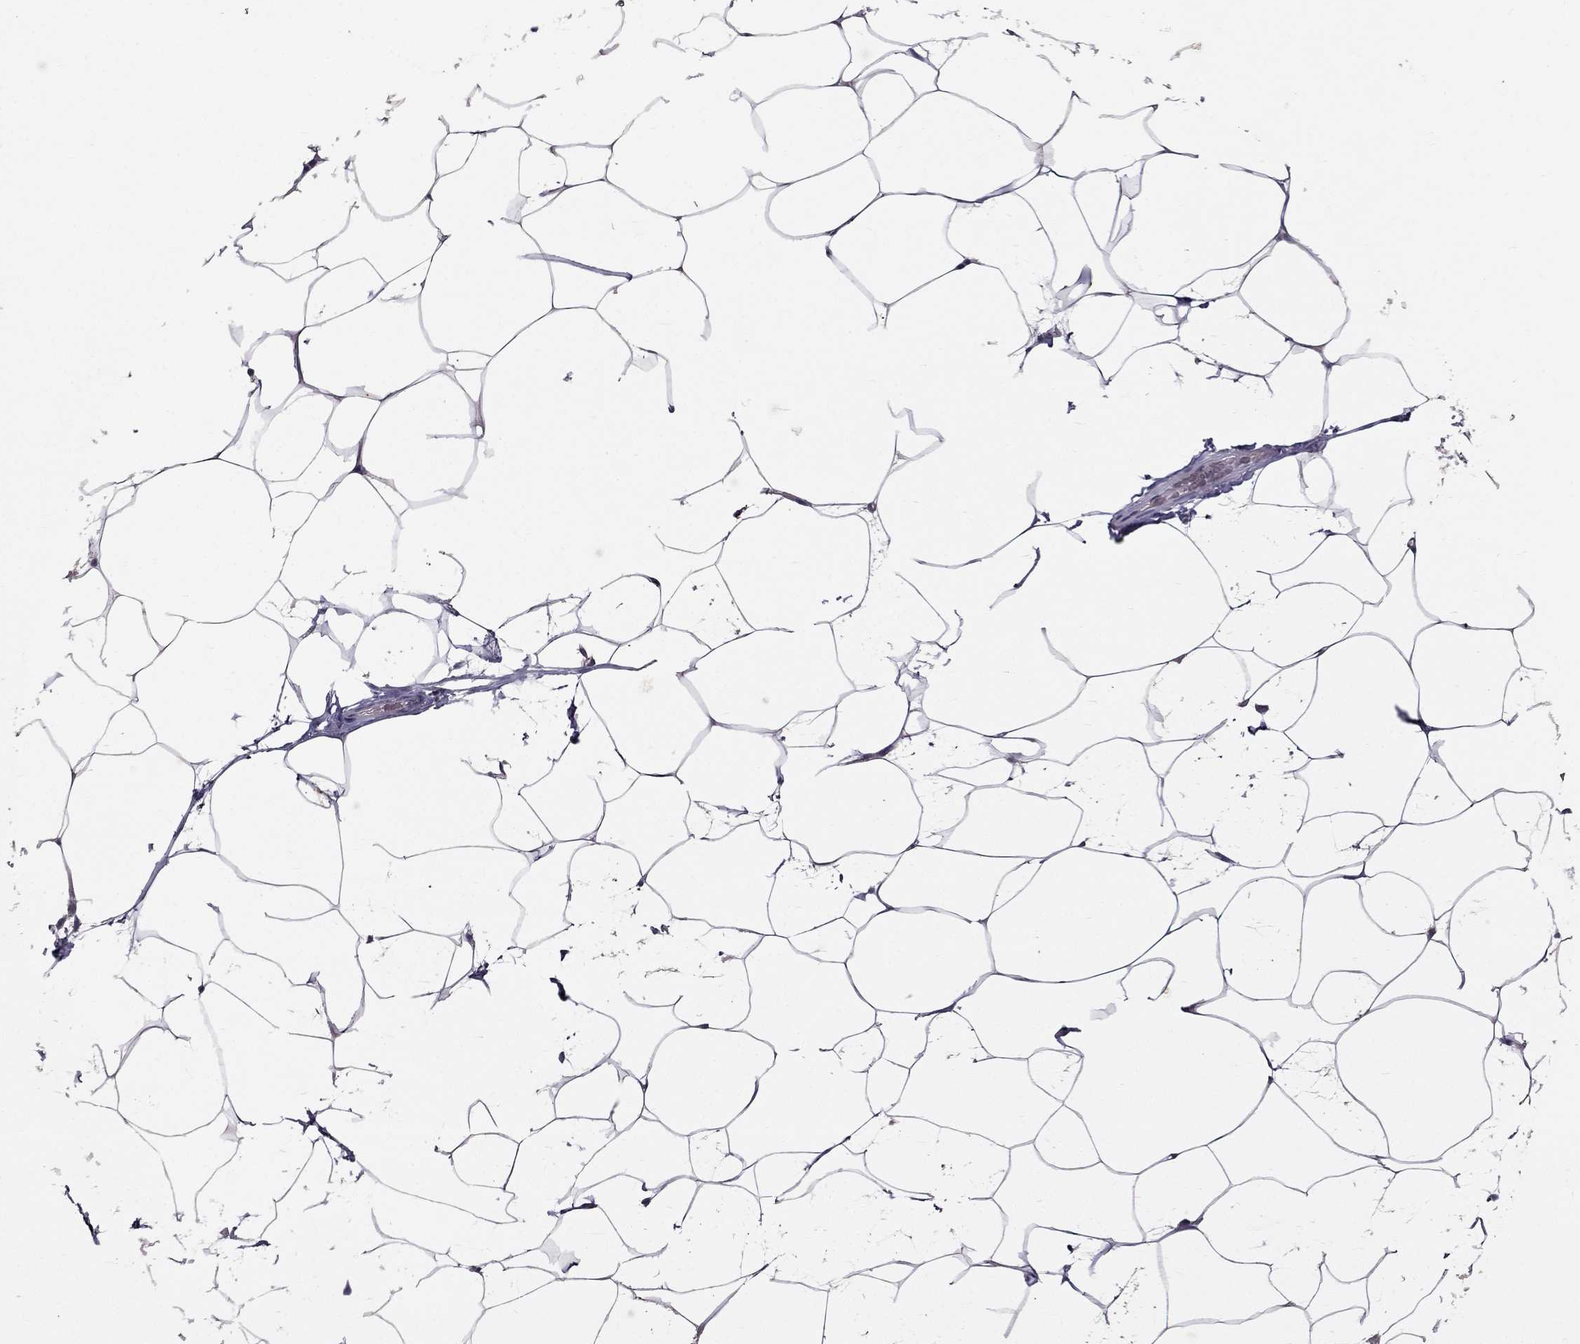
{"staining": {"intensity": "negative", "quantity": "none", "location": "none"}, "tissue": "breast", "cell_type": "Adipocytes", "image_type": "normal", "snomed": [{"axis": "morphology", "description": "Normal tissue, NOS"}, {"axis": "topography", "description": "Breast"}], "caption": "High magnification brightfield microscopy of unremarkable breast stained with DAB (brown) and counterstained with hematoxylin (blue): adipocytes show no significant expression. (DAB immunohistochemistry (IHC) with hematoxylin counter stain).", "gene": "DUSP15", "patient": {"sex": "female", "age": 32}}